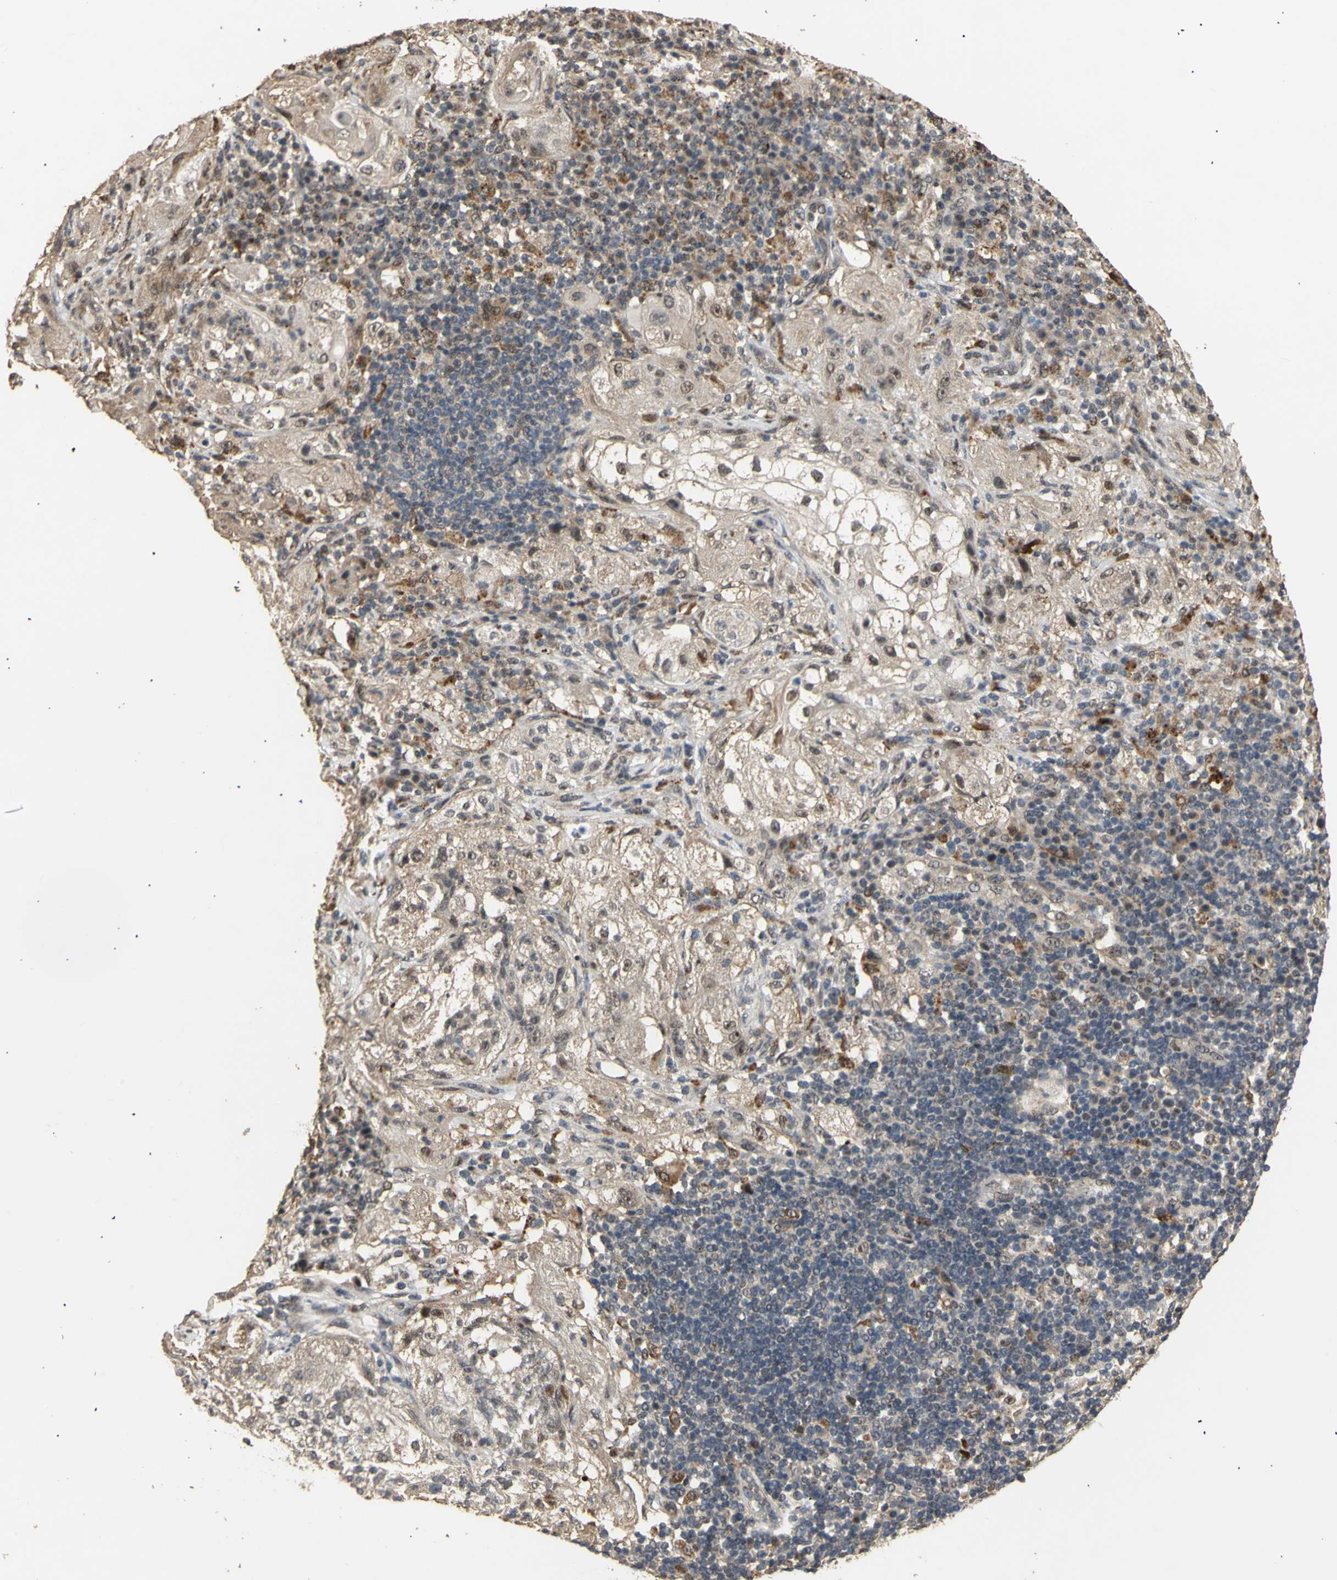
{"staining": {"intensity": "weak", "quantity": ">75%", "location": "cytoplasmic/membranous,nuclear"}, "tissue": "lung cancer", "cell_type": "Tumor cells", "image_type": "cancer", "snomed": [{"axis": "morphology", "description": "Inflammation, NOS"}, {"axis": "morphology", "description": "Squamous cell carcinoma, NOS"}, {"axis": "topography", "description": "Lymph node"}, {"axis": "topography", "description": "Soft tissue"}, {"axis": "topography", "description": "Lung"}], "caption": "Immunohistochemistry (IHC) image of human squamous cell carcinoma (lung) stained for a protein (brown), which reveals low levels of weak cytoplasmic/membranous and nuclear positivity in about >75% of tumor cells.", "gene": "GTF2E2", "patient": {"sex": "male", "age": 66}}